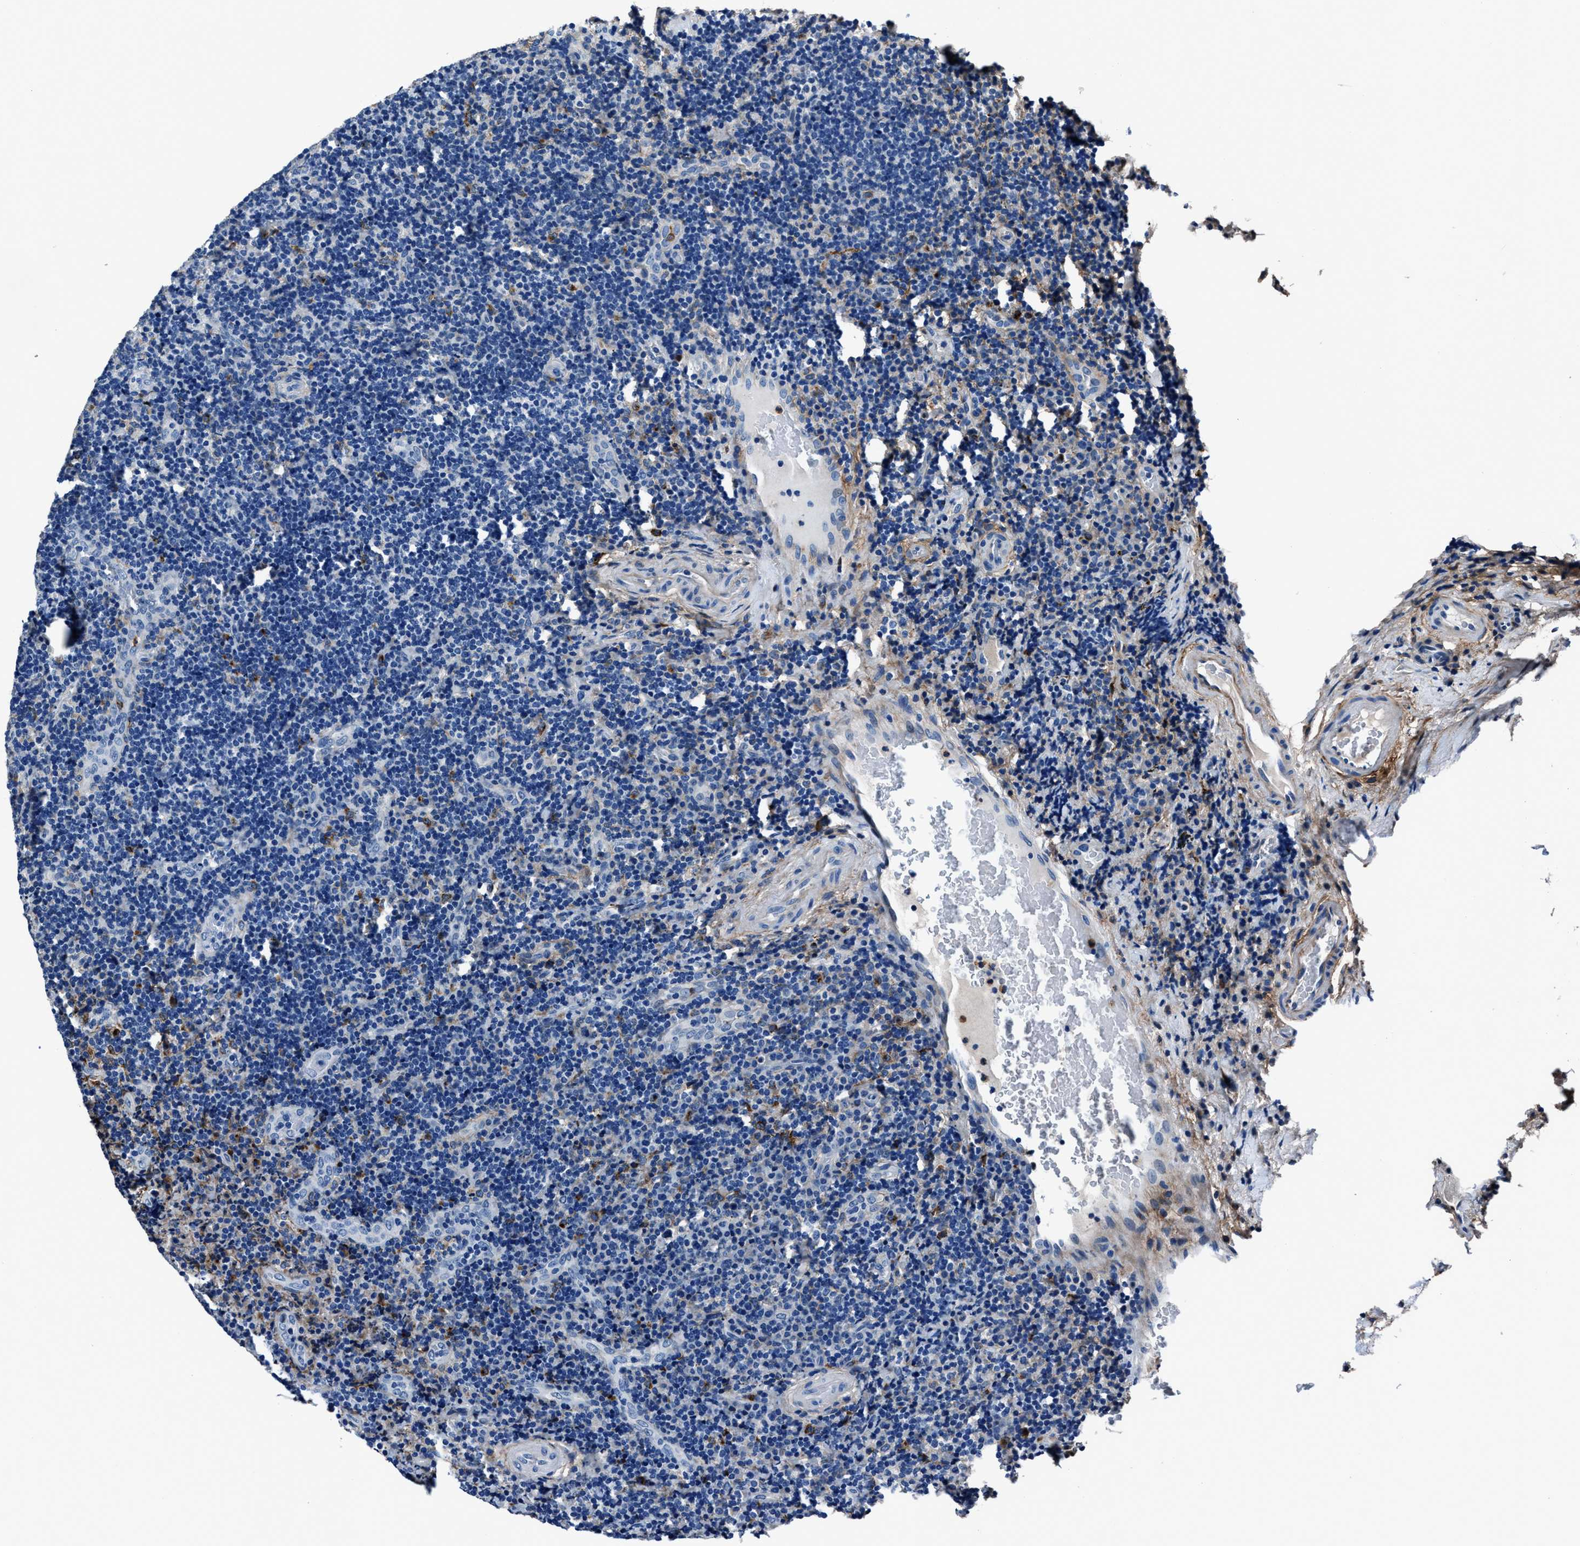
{"staining": {"intensity": "negative", "quantity": "none", "location": "none"}, "tissue": "lymphoma", "cell_type": "Tumor cells", "image_type": "cancer", "snomed": [{"axis": "morphology", "description": "Malignant lymphoma, non-Hodgkin's type, High grade"}, {"axis": "topography", "description": "Tonsil"}], "caption": "The micrograph displays no staining of tumor cells in lymphoma.", "gene": "FGL2", "patient": {"sex": "female", "age": 36}}